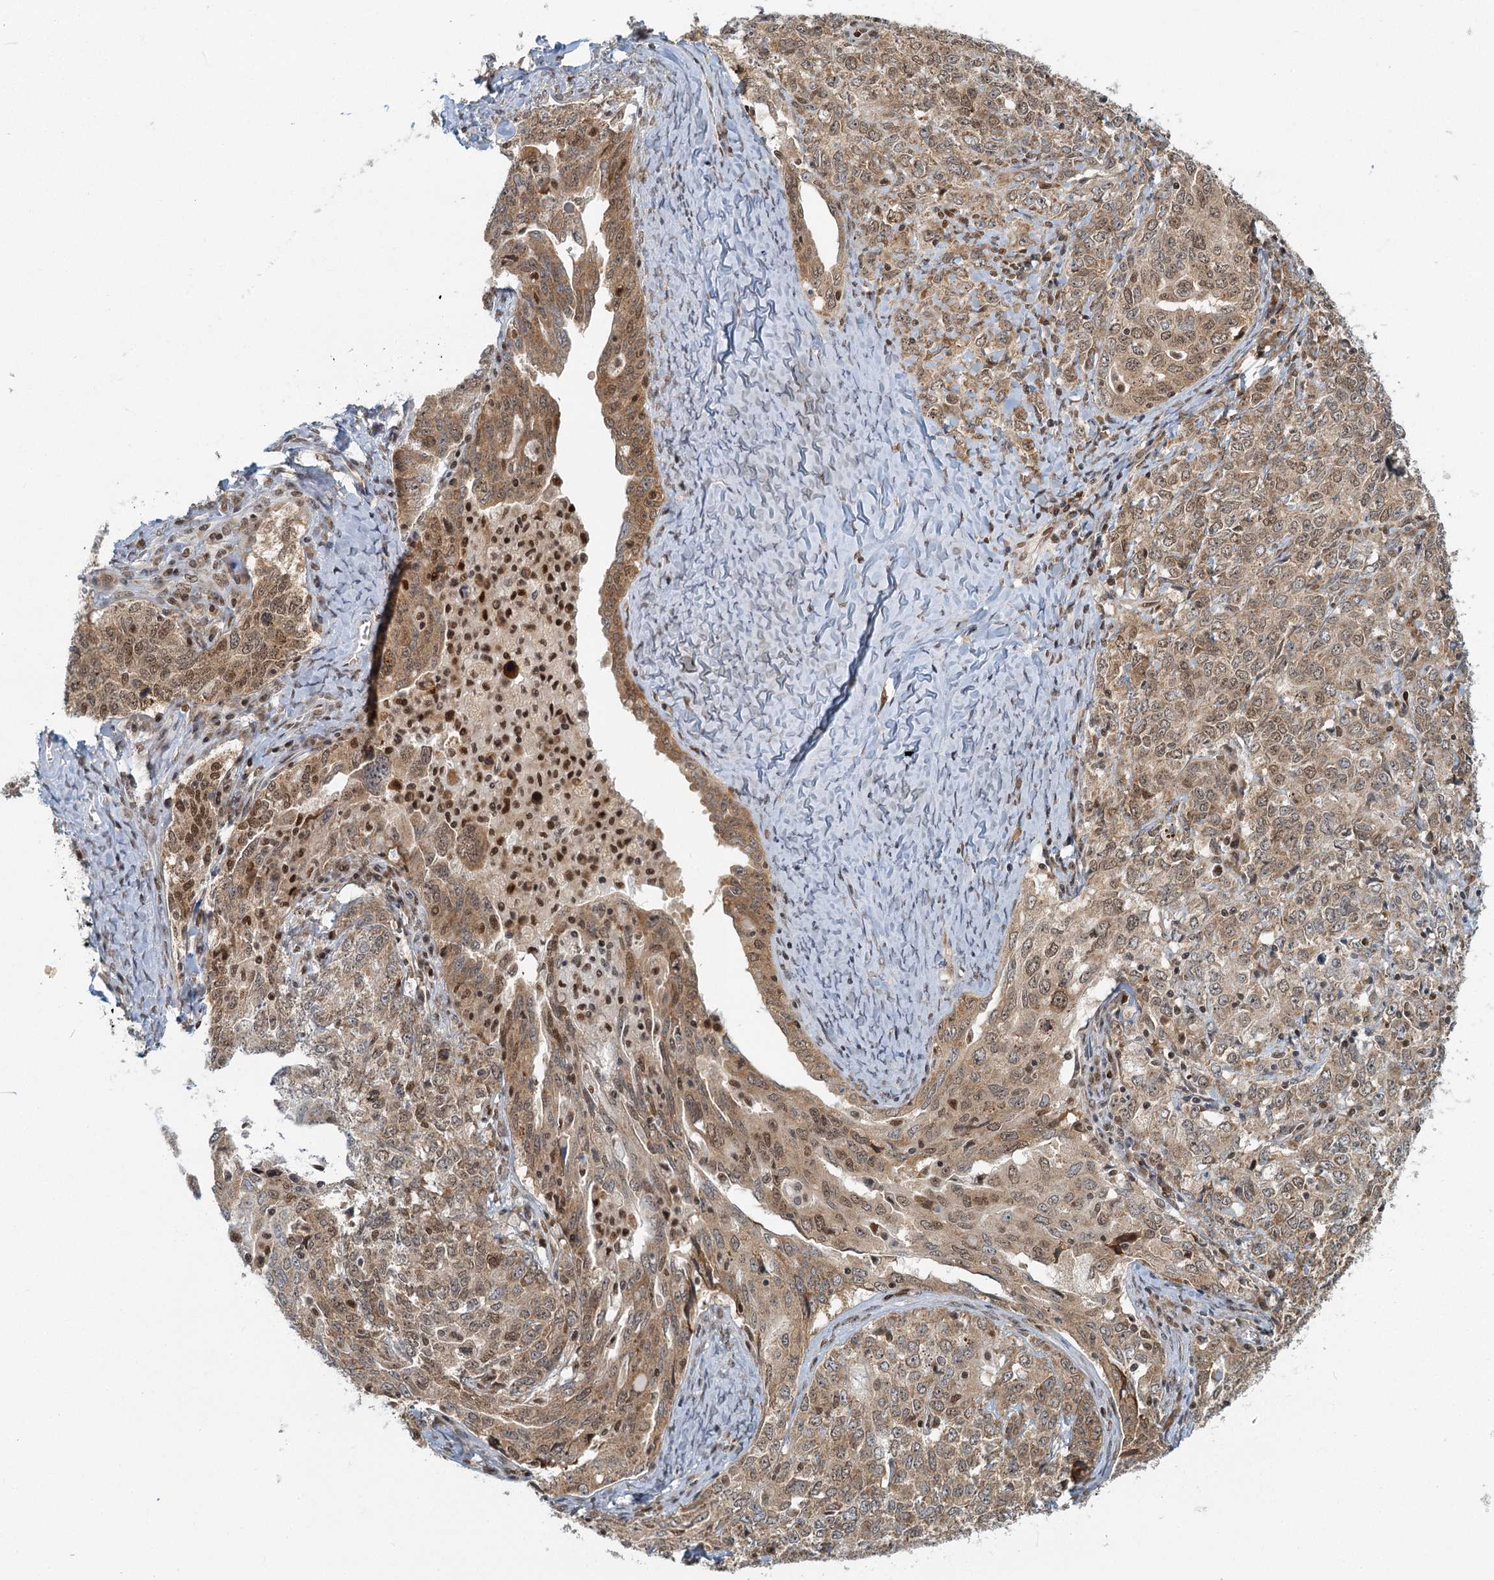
{"staining": {"intensity": "moderate", "quantity": ">75%", "location": "cytoplasmic/membranous,nuclear"}, "tissue": "ovarian cancer", "cell_type": "Tumor cells", "image_type": "cancer", "snomed": [{"axis": "morphology", "description": "Carcinoma, endometroid"}, {"axis": "topography", "description": "Ovary"}], "caption": "Human ovarian cancer (endometroid carcinoma) stained with a brown dye demonstrates moderate cytoplasmic/membranous and nuclear positive staining in approximately >75% of tumor cells.", "gene": "GPATCH11", "patient": {"sex": "female", "age": 62}}